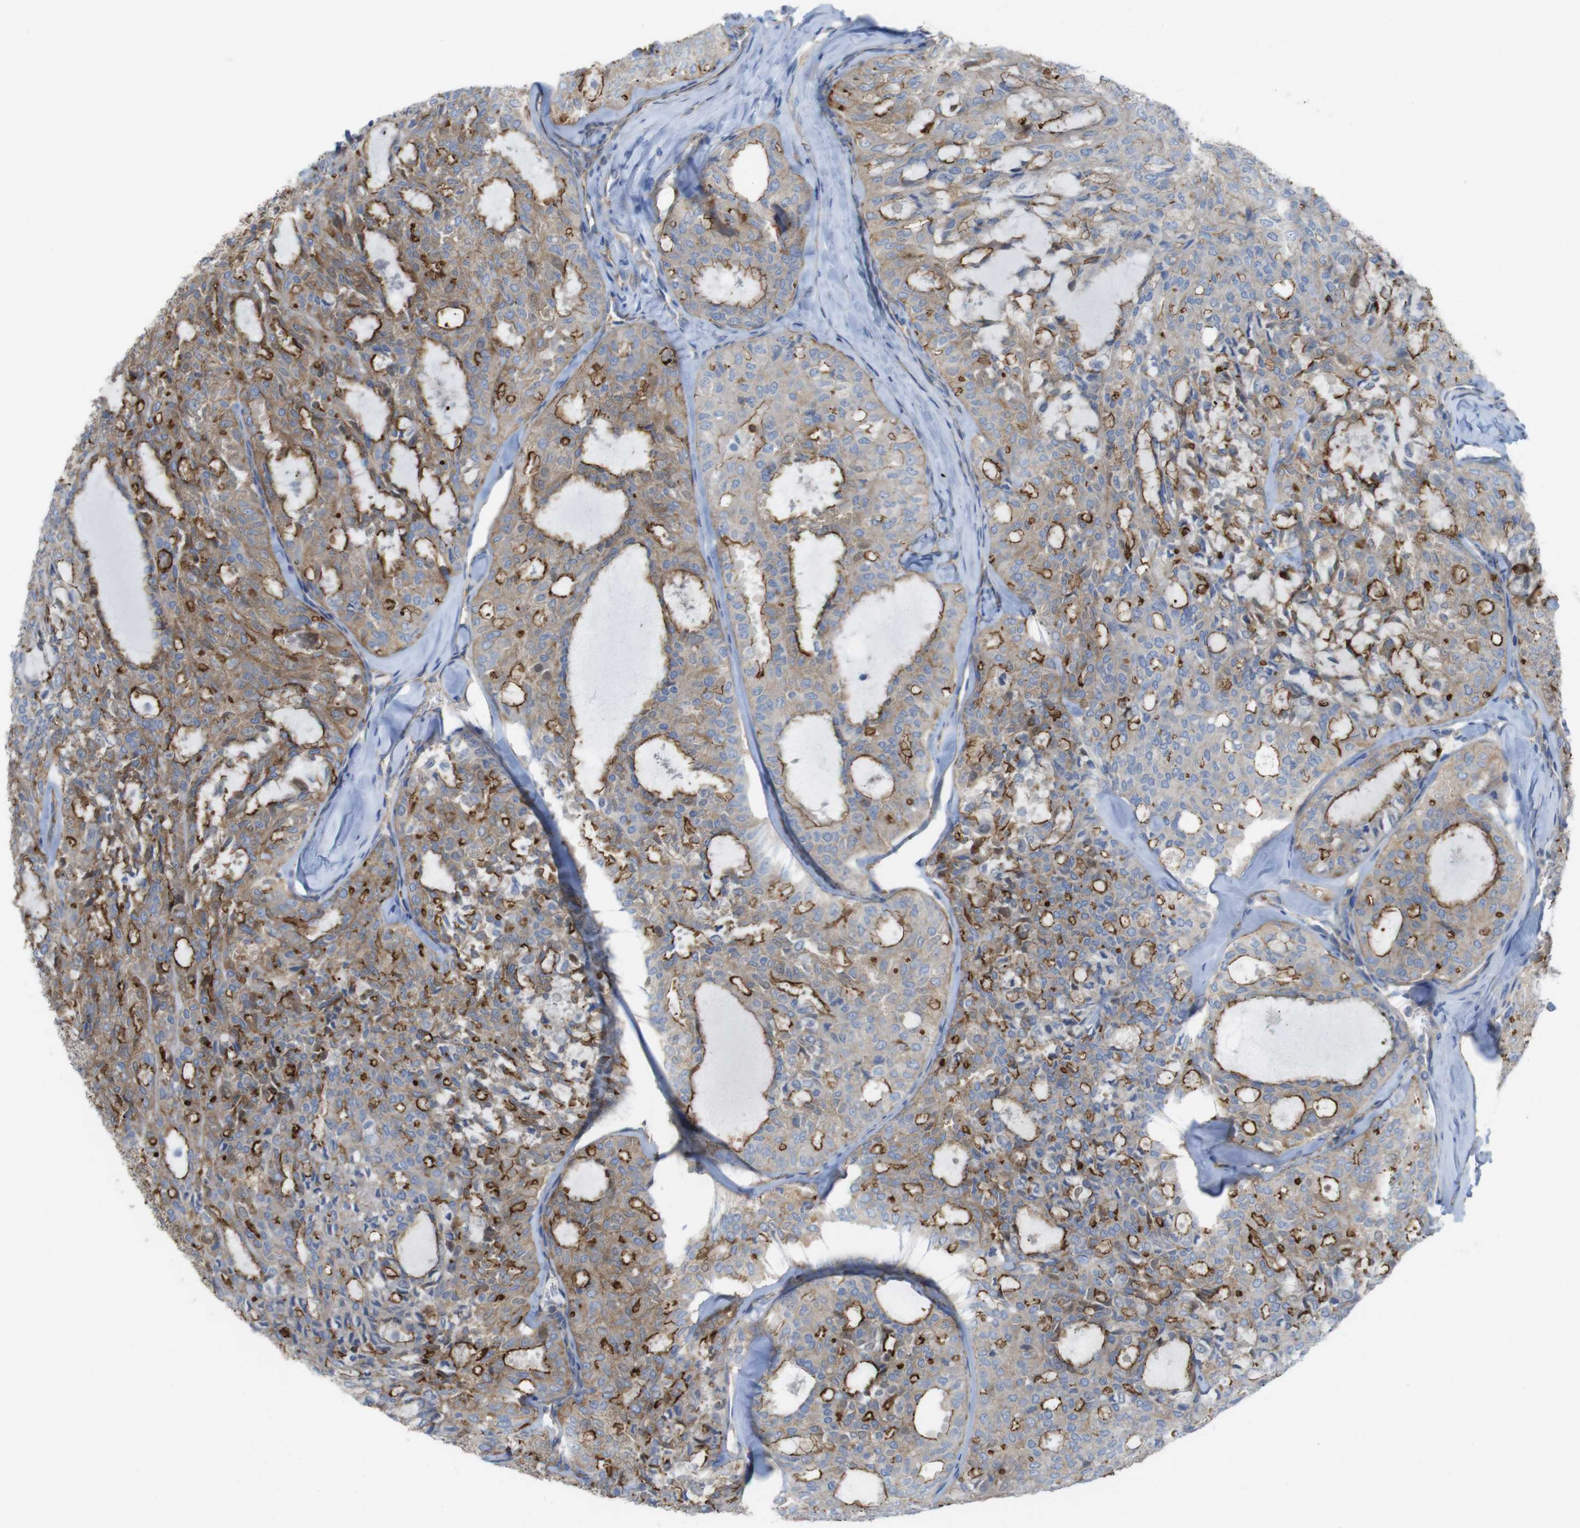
{"staining": {"intensity": "moderate", "quantity": "25%-75%", "location": "cytoplasmic/membranous"}, "tissue": "thyroid cancer", "cell_type": "Tumor cells", "image_type": "cancer", "snomed": [{"axis": "morphology", "description": "Follicular adenoma carcinoma, NOS"}, {"axis": "topography", "description": "Thyroid gland"}], "caption": "Thyroid cancer (follicular adenoma carcinoma) tissue displays moderate cytoplasmic/membranous expression in about 25%-75% of tumor cells The protein of interest is stained brown, and the nuclei are stained in blue (DAB (3,3'-diaminobenzidine) IHC with brightfield microscopy, high magnification).", "gene": "PREX2", "patient": {"sex": "male", "age": 75}}